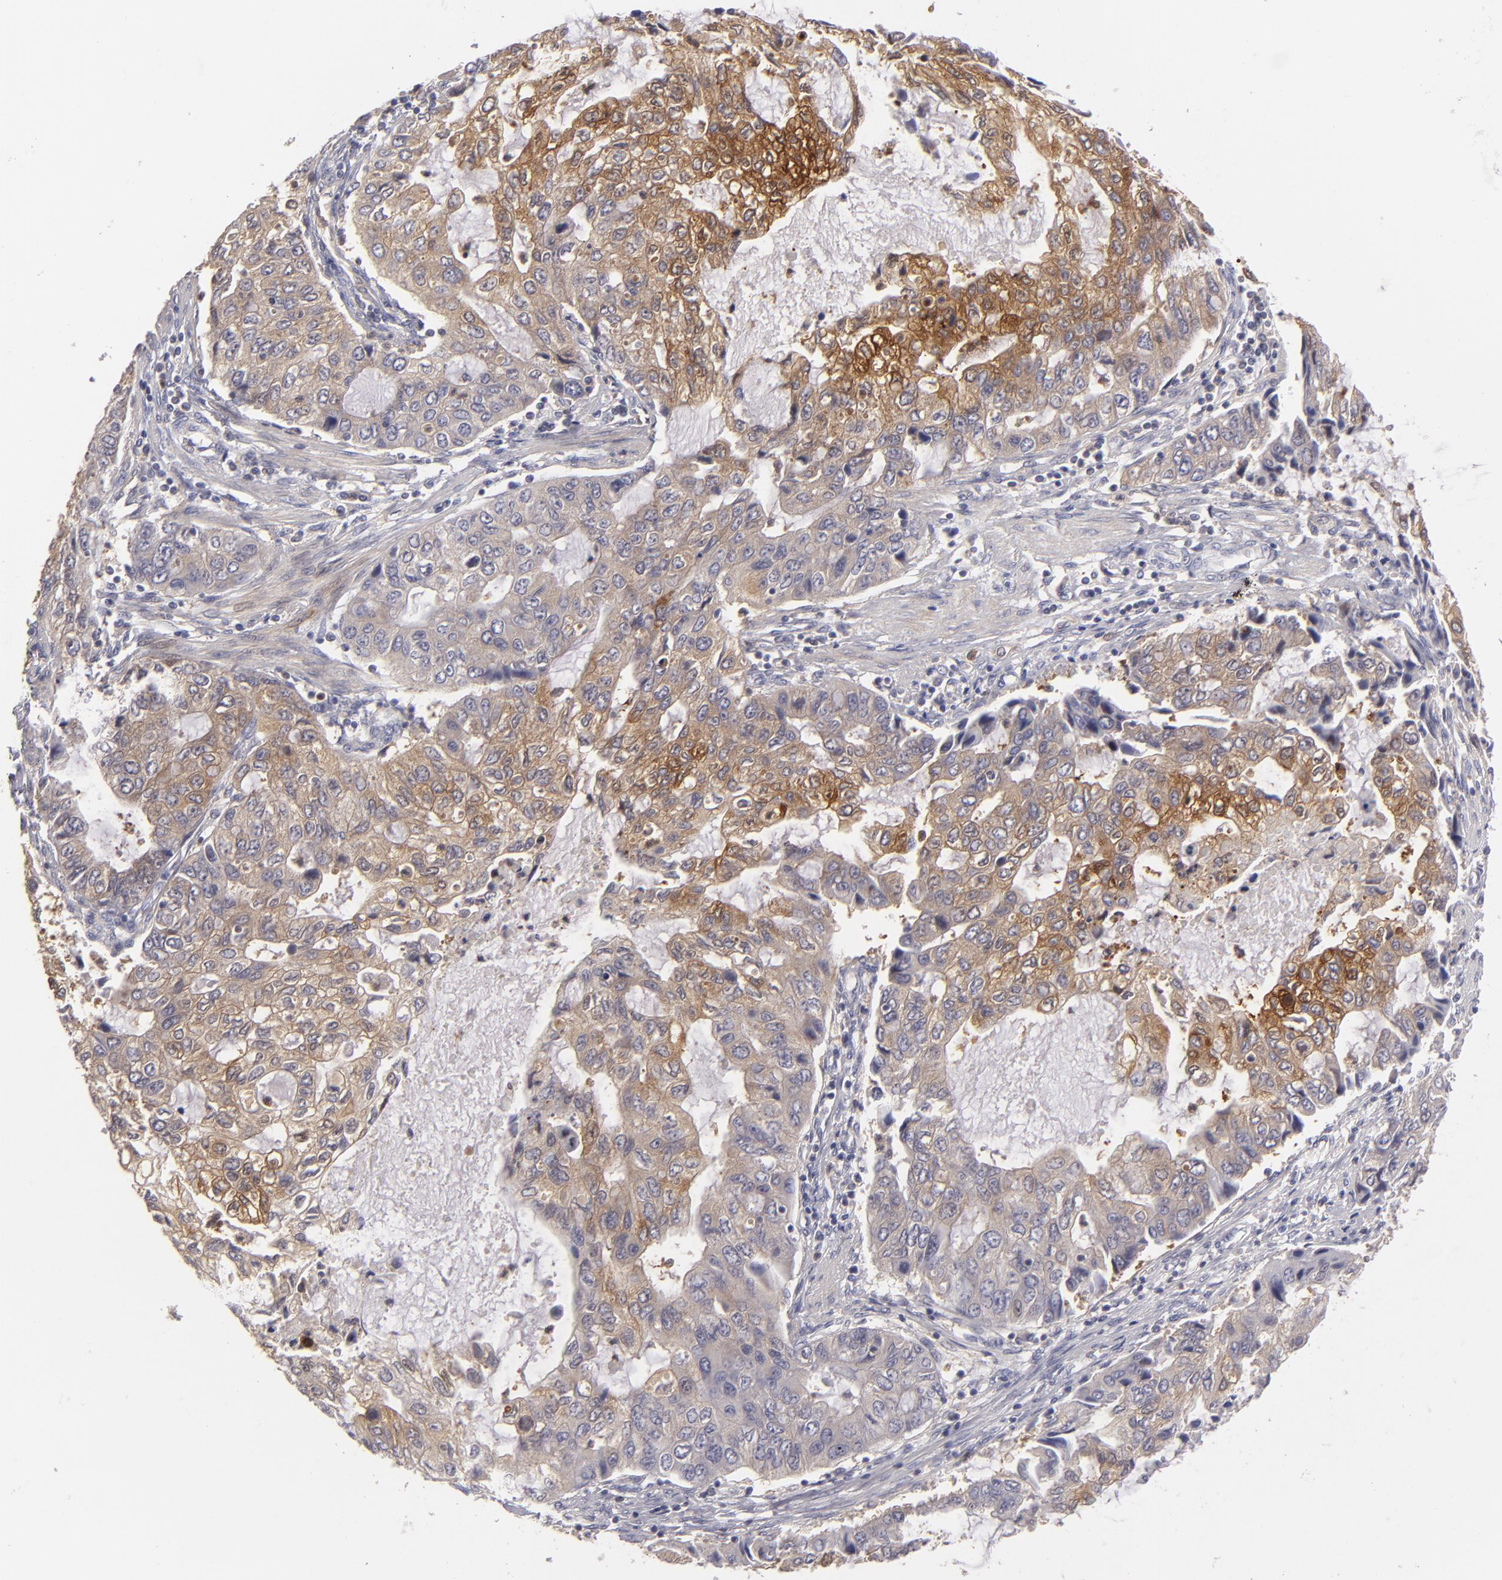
{"staining": {"intensity": "moderate", "quantity": "25%-75%", "location": "cytoplasmic/membranous"}, "tissue": "stomach cancer", "cell_type": "Tumor cells", "image_type": "cancer", "snomed": [{"axis": "morphology", "description": "Adenocarcinoma, NOS"}, {"axis": "topography", "description": "Stomach, upper"}], "caption": "Brown immunohistochemical staining in human stomach adenocarcinoma shows moderate cytoplasmic/membranous expression in about 25%-75% of tumor cells. (DAB IHC with brightfield microscopy, high magnification).", "gene": "MMP10", "patient": {"sex": "female", "age": 52}}